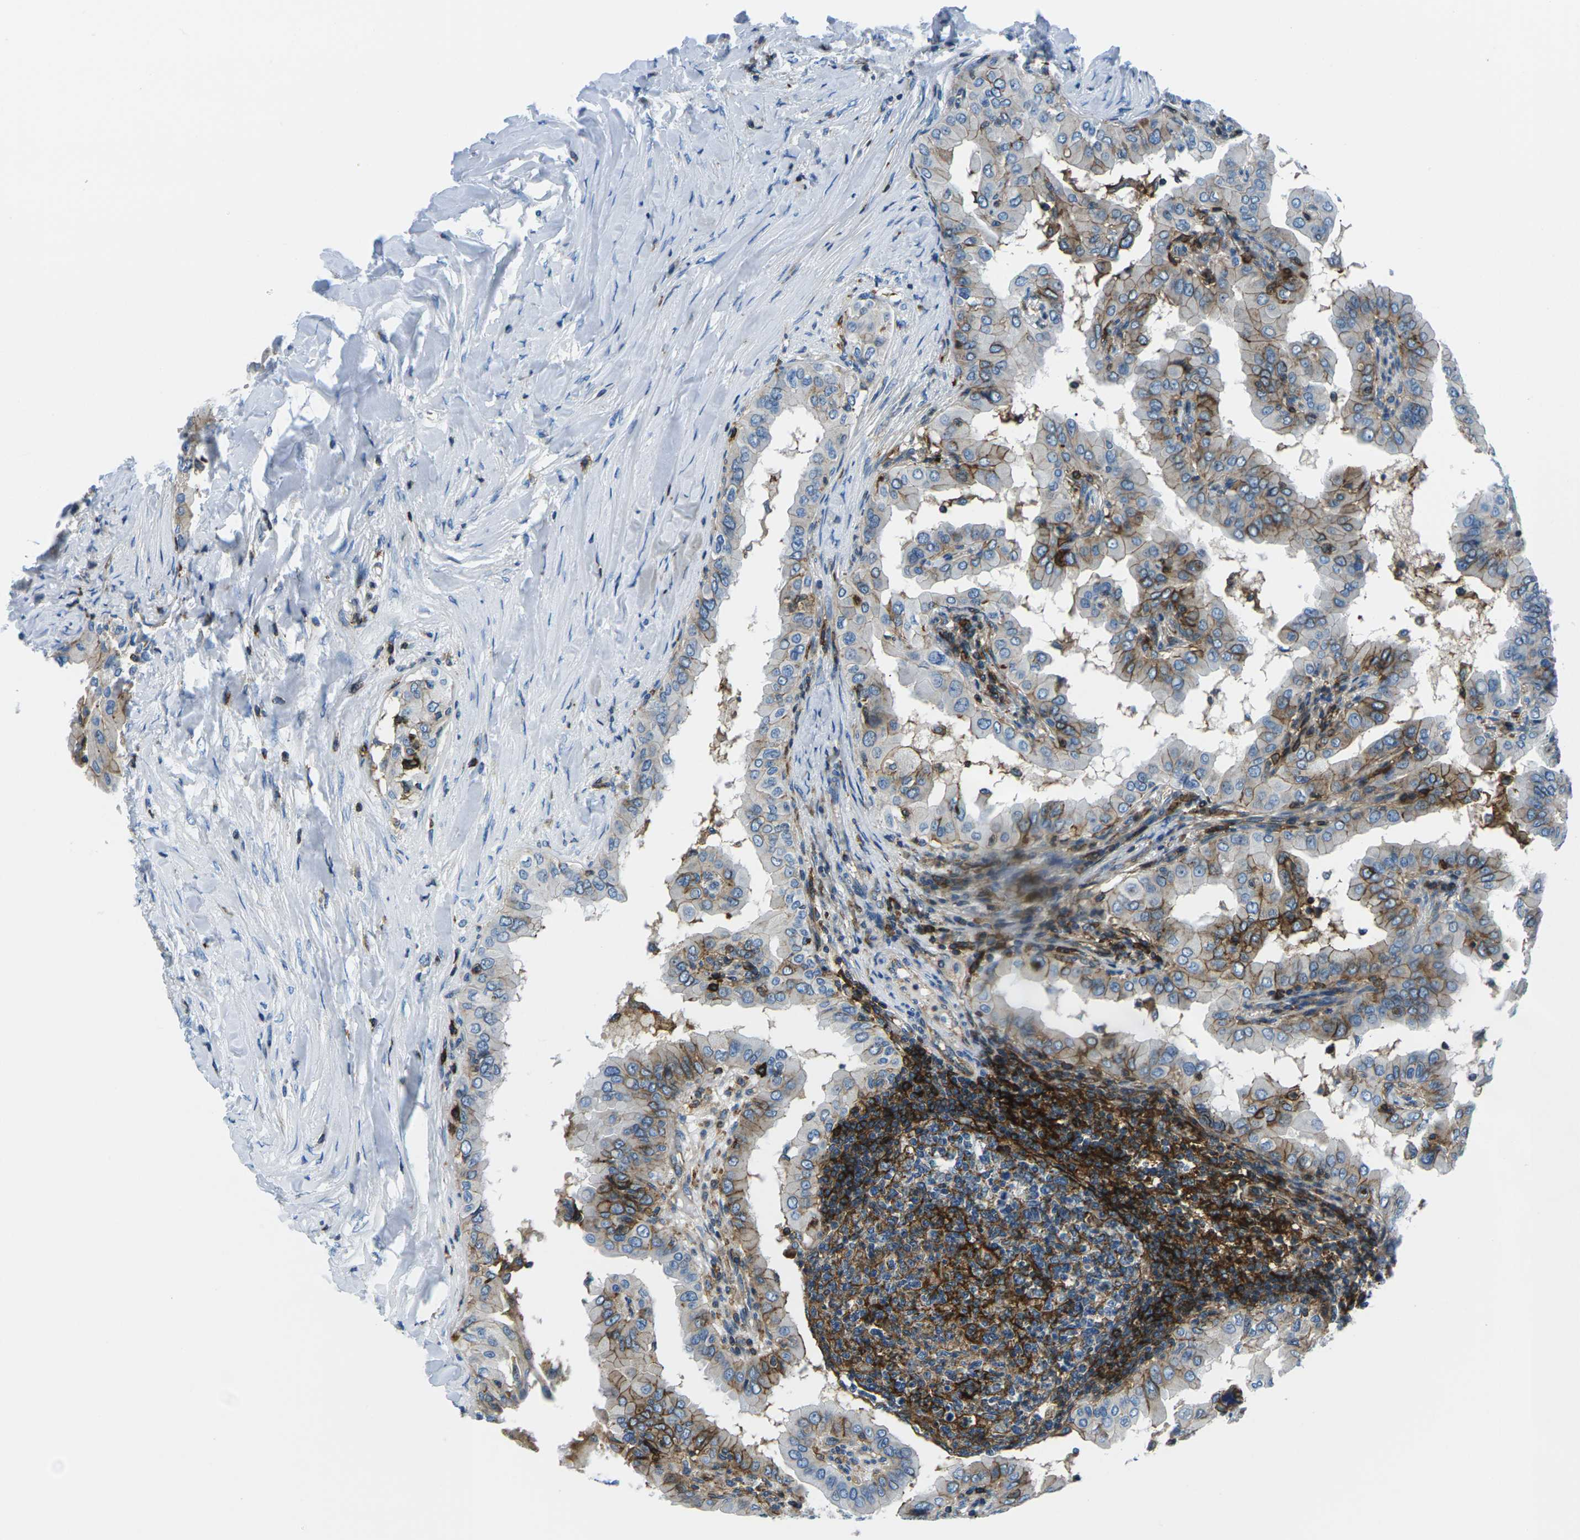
{"staining": {"intensity": "strong", "quantity": ">75%", "location": "cytoplasmic/membranous"}, "tissue": "thyroid cancer", "cell_type": "Tumor cells", "image_type": "cancer", "snomed": [{"axis": "morphology", "description": "Papillary adenocarcinoma, NOS"}, {"axis": "topography", "description": "Thyroid gland"}], "caption": "A photomicrograph of thyroid cancer (papillary adenocarcinoma) stained for a protein reveals strong cytoplasmic/membranous brown staining in tumor cells.", "gene": "SOCS4", "patient": {"sex": "male", "age": 33}}